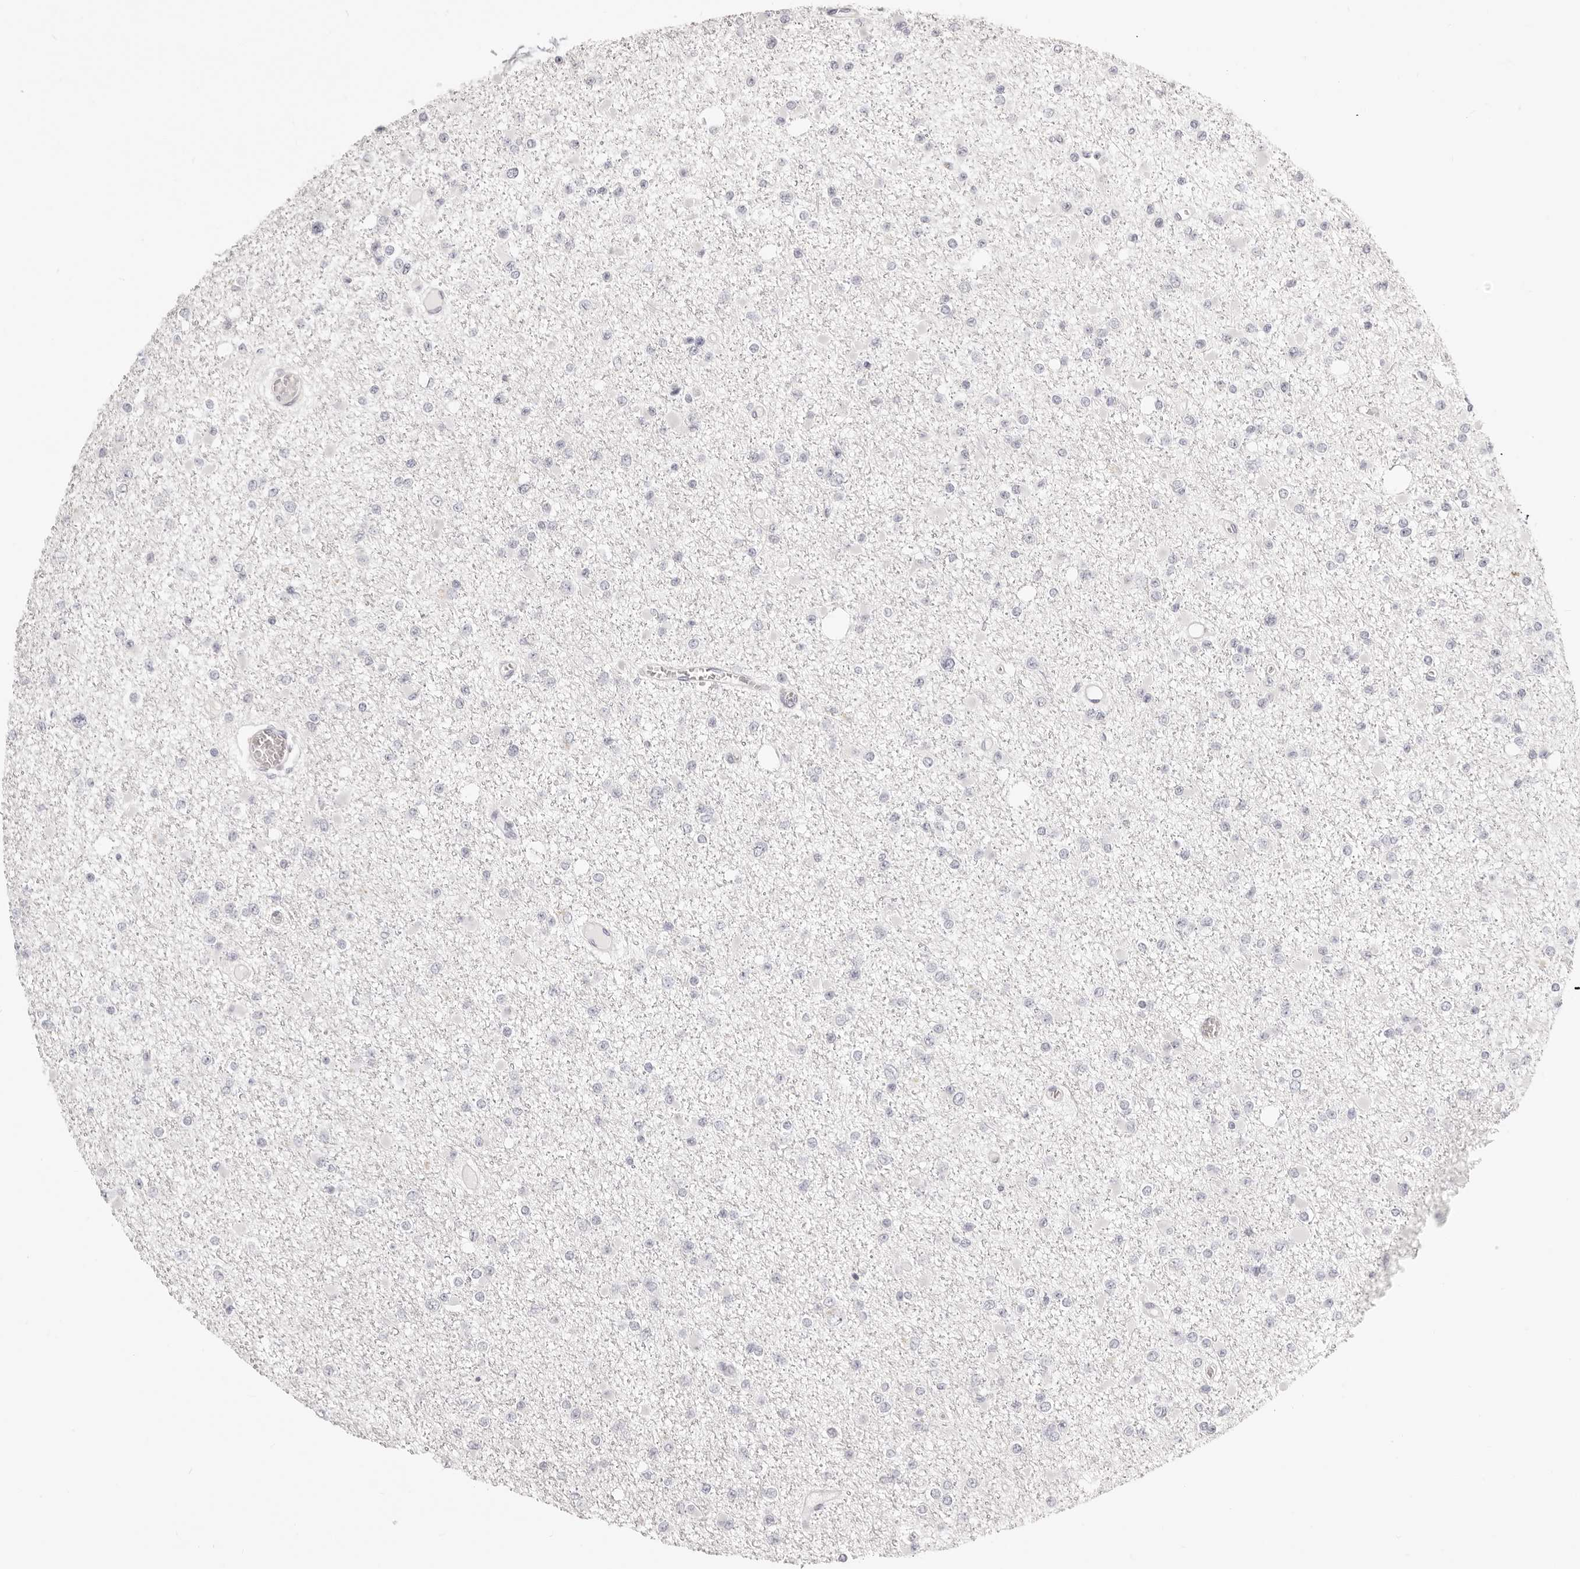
{"staining": {"intensity": "negative", "quantity": "none", "location": "none"}, "tissue": "glioma", "cell_type": "Tumor cells", "image_type": "cancer", "snomed": [{"axis": "morphology", "description": "Glioma, malignant, Low grade"}, {"axis": "topography", "description": "Brain"}], "caption": "Human glioma stained for a protein using immunohistochemistry (IHC) displays no expression in tumor cells.", "gene": "FABP1", "patient": {"sex": "female", "age": 22}}